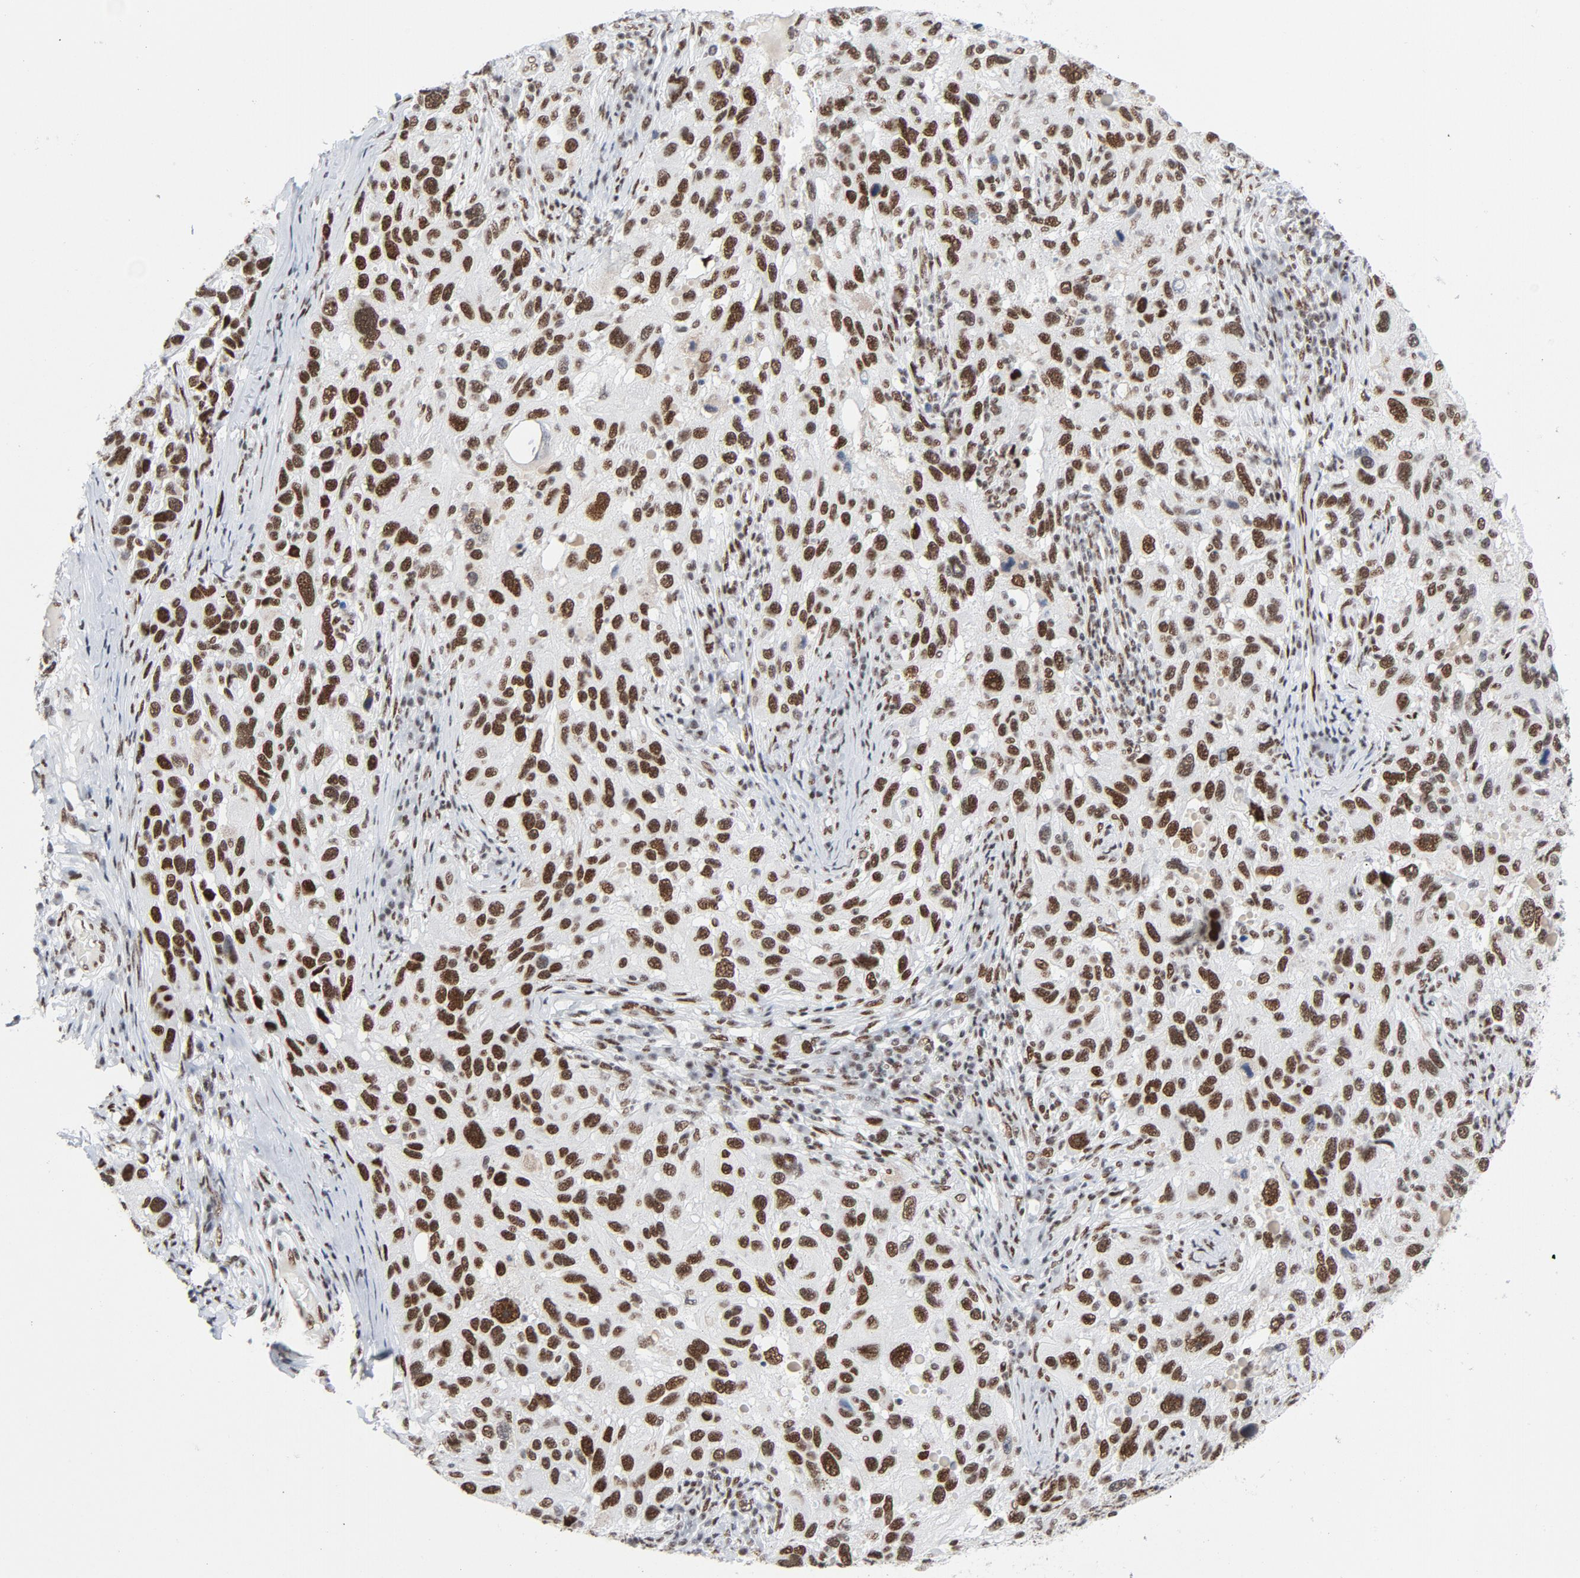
{"staining": {"intensity": "moderate", "quantity": ">75%", "location": "nuclear"}, "tissue": "melanoma", "cell_type": "Tumor cells", "image_type": "cancer", "snomed": [{"axis": "morphology", "description": "Malignant melanoma, NOS"}, {"axis": "topography", "description": "Skin"}], "caption": "IHC staining of melanoma, which shows medium levels of moderate nuclear positivity in approximately >75% of tumor cells indicating moderate nuclear protein positivity. The staining was performed using DAB (brown) for protein detection and nuclei were counterstained in hematoxylin (blue).", "gene": "HSF1", "patient": {"sex": "male", "age": 53}}